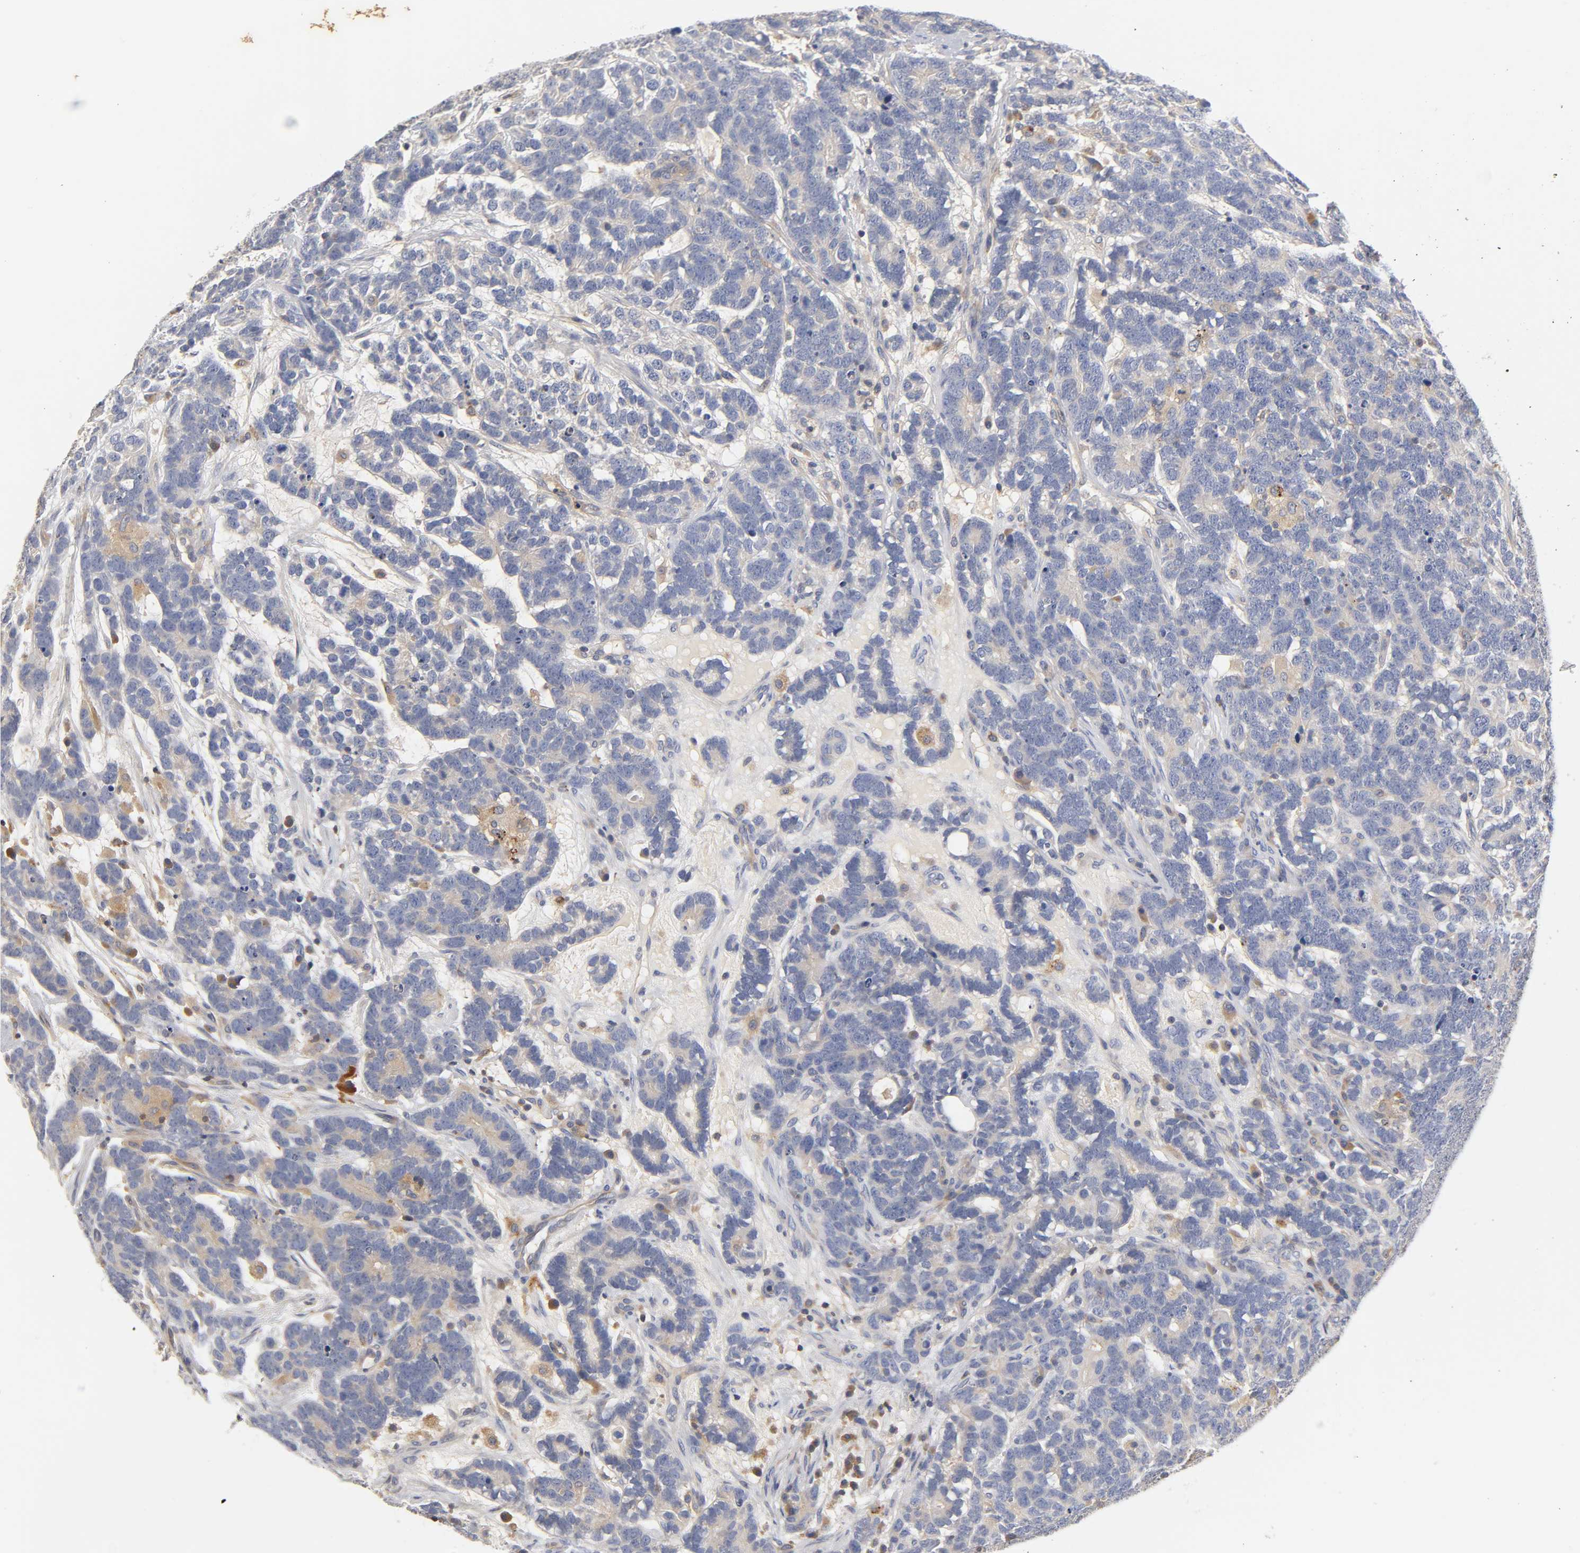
{"staining": {"intensity": "weak", "quantity": "25%-75%", "location": "cytoplasmic/membranous"}, "tissue": "testis cancer", "cell_type": "Tumor cells", "image_type": "cancer", "snomed": [{"axis": "morphology", "description": "Carcinoma, Embryonal, NOS"}, {"axis": "topography", "description": "Testis"}], "caption": "Immunohistochemistry (DAB (3,3'-diaminobenzidine)) staining of human embryonal carcinoma (testis) exhibits weak cytoplasmic/membranous protein positivity in about 25%-75% of tumor cells. (DAB (3,3'-diaminobenzidine) IHC, brown staining for protein, blue staining for nuclei).", "gene": "RHOA", "patient": {"sex": "male", "age": 26}}